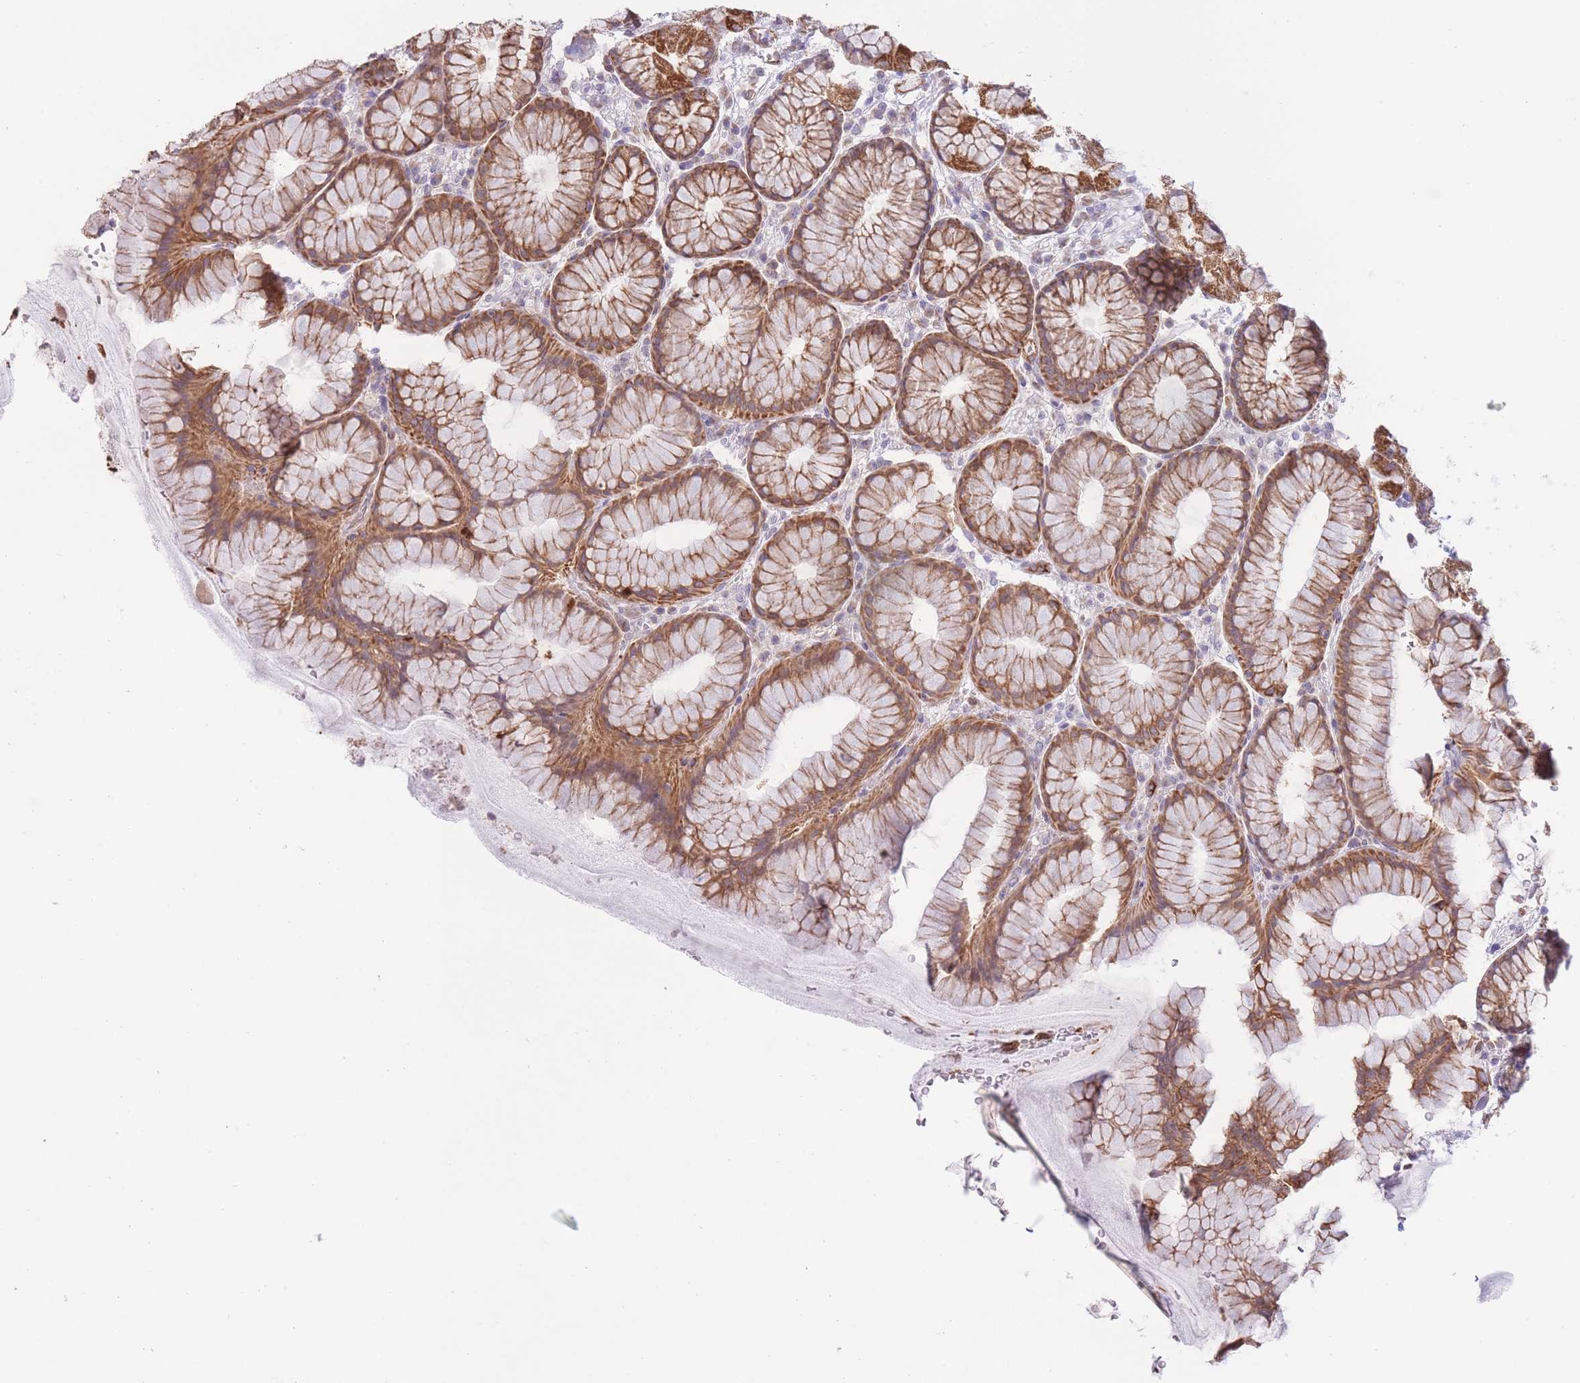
{"staining": {"intensity": "strong", "quantity": ">75%", "location": "cytoplasmic/membranous"}, "tissue": "stomach", "cell_type": "Glandular cells", "image_type": "normal", "snomed": [{"axis": "morphology", "description": "Normal tissue, NOS"}, {"axis": "topography", "description": "Stomach"}], "caption": "The micrograph displays immunohistochemical staining of benign stomach. There is strong cytoplasmic/membranous expression is identified in approximately >75% of glandular cells.", "gene": "MRPS31", "patient": {"sex": "male", "age": 57}}